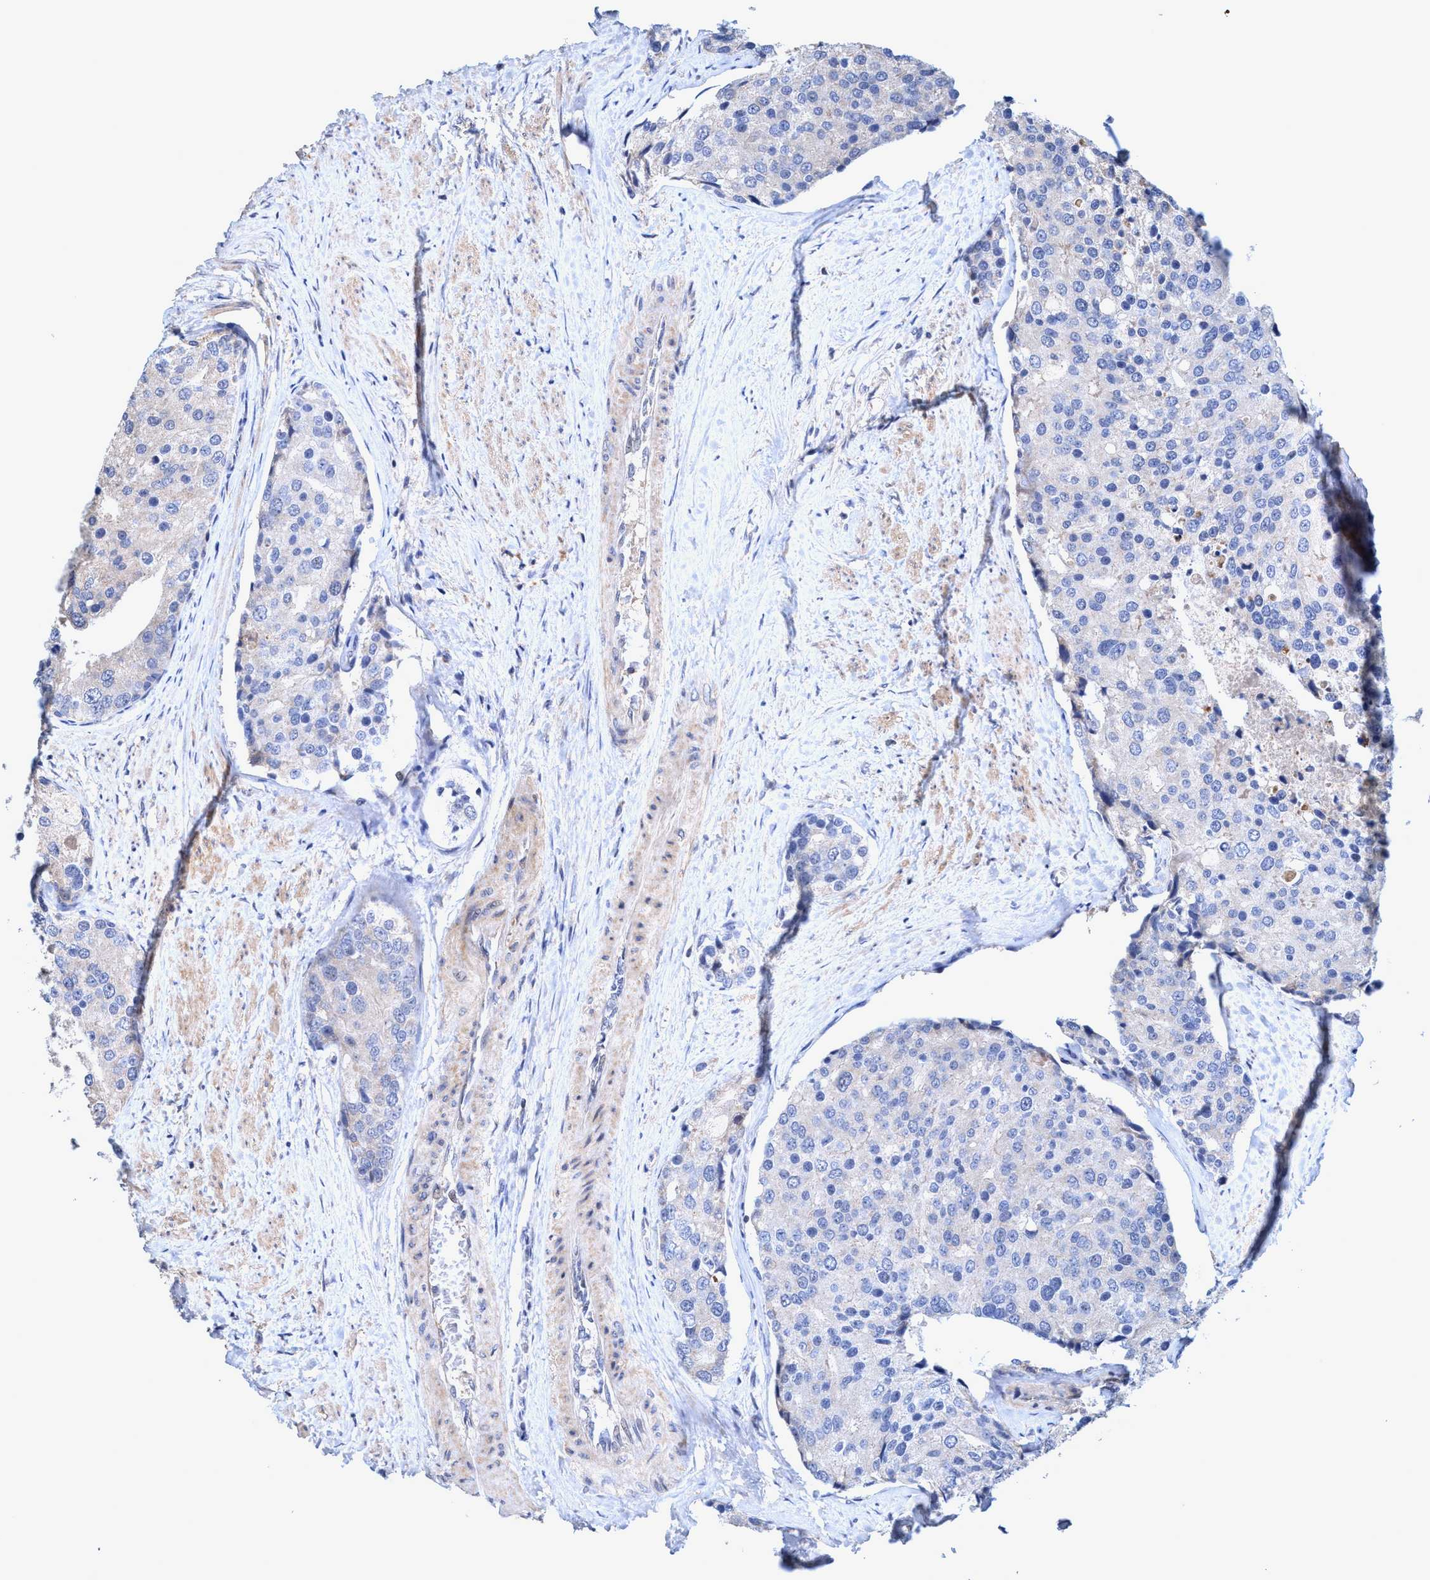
{"staining": {"intensity": "negative", "quantity": "none", "location": "none"}, "tissue": "prostate cancer", "cell_type": "Tumor cells", "image_type": "cancer", "snomed": [{"axis": "morphology", "description": "Adenocarcinoma, High grade"}, {"axis": "topography", "description": "Prostate"}], "caption": "IHC micrograph of human prostate cancer (high-grade adenocarcinoma) stained for a protein (brown), which exhibits no staining in tumor cells. (DAB immunohistochemistry, high magnification).", "gene": "ZNF677", "patient": {"sex": "male", "age": 50}}